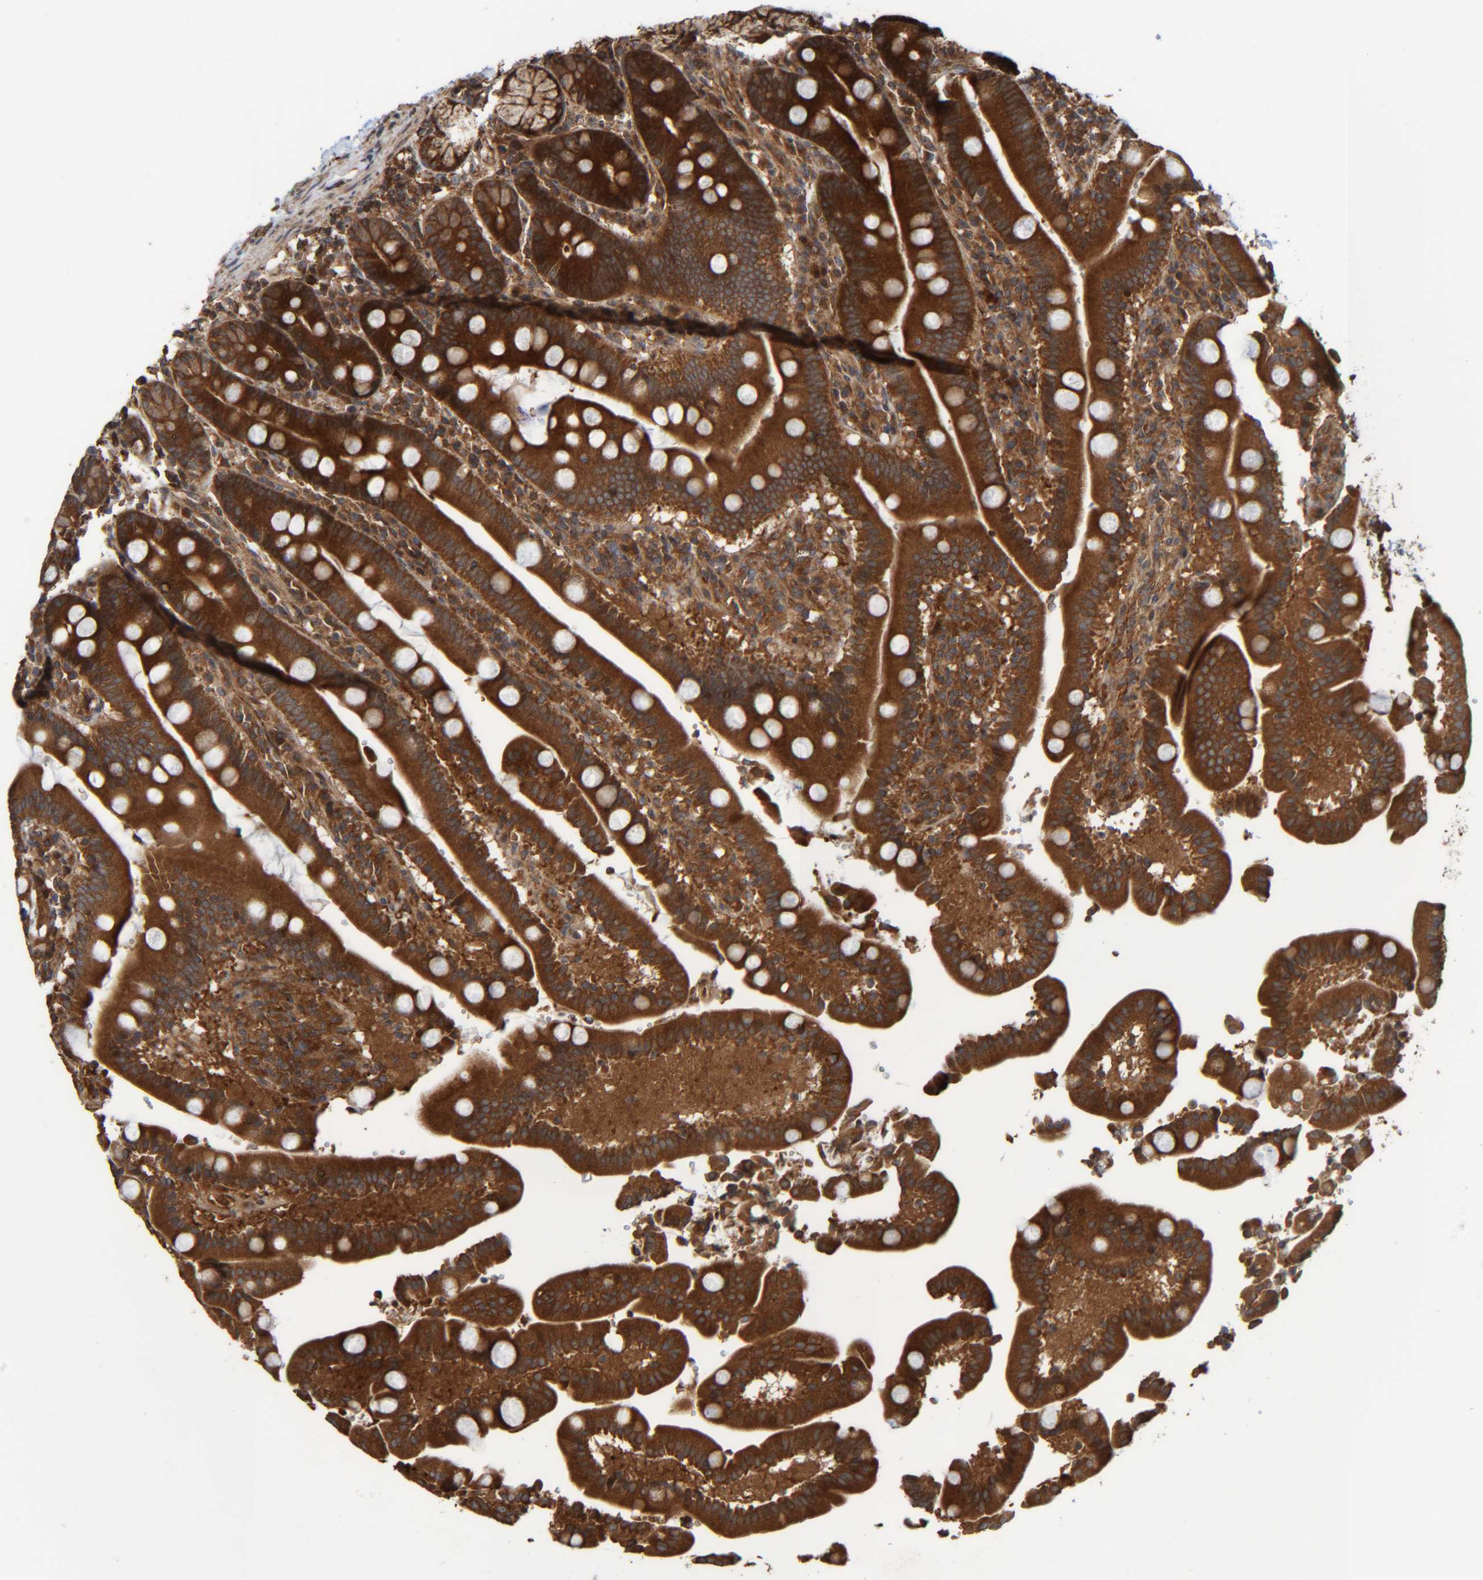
{"staining": {"intensity": "strong", "quantity": ">75%", "location": "cytoplasmic/membranous"}, "tissue": "duodenum", "cell_type": "Glandular cells", "image_type": "normal", "snomed": [{"axis": "morphology", "description": "Normal tissue, NOS"}, {"axis": "topography", "description": "Small intestine, NOS"}], "caption": "Protein staining of normal duodenum displays strong cytoplasmic/membranous expression in approximately >75% of glandular cells. Using DAB (3,3'-diaminobenzidine) (brown) and hematoxylin (blue) stains, captured at high magnification using brightfield microscopy.", "gene": "CCDC57", "patient": {"sex": "female", "age": 71}}